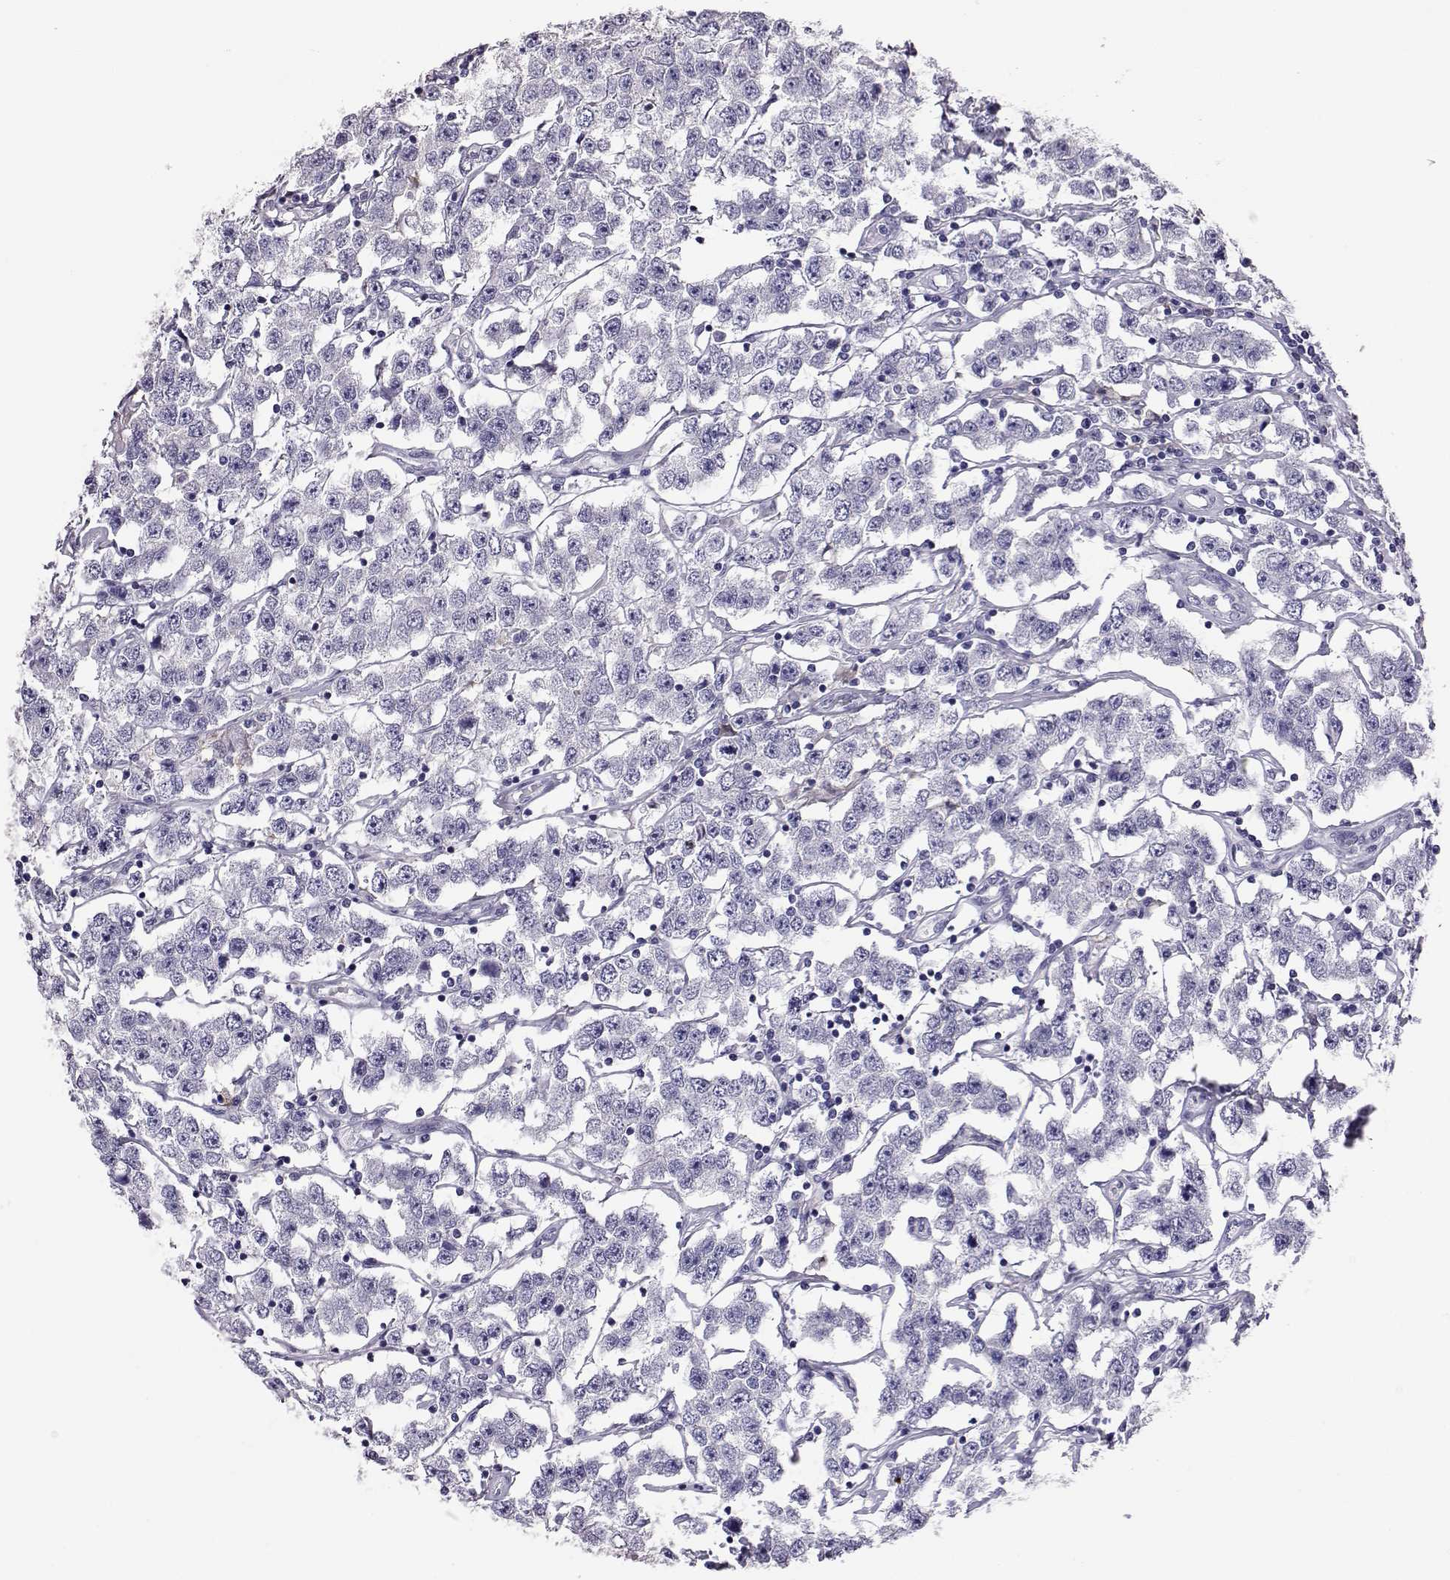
{"staining": {"intensity": "negative", "quantity": "none", "location": "none"}, "tissue": "testis cancer", "cell_type": "Tumor cells", "image_type": "cancer", "snomed": [{"axis": "morphology", "description": "Seminoma, NOS"}, {"axis": "topography", "description": "Testis"}], "caption": "There is no significant staining in tumor cells of testis cancer.", "gene": "AKR1B1", "patient": {"sex": "male", "age": 52}}